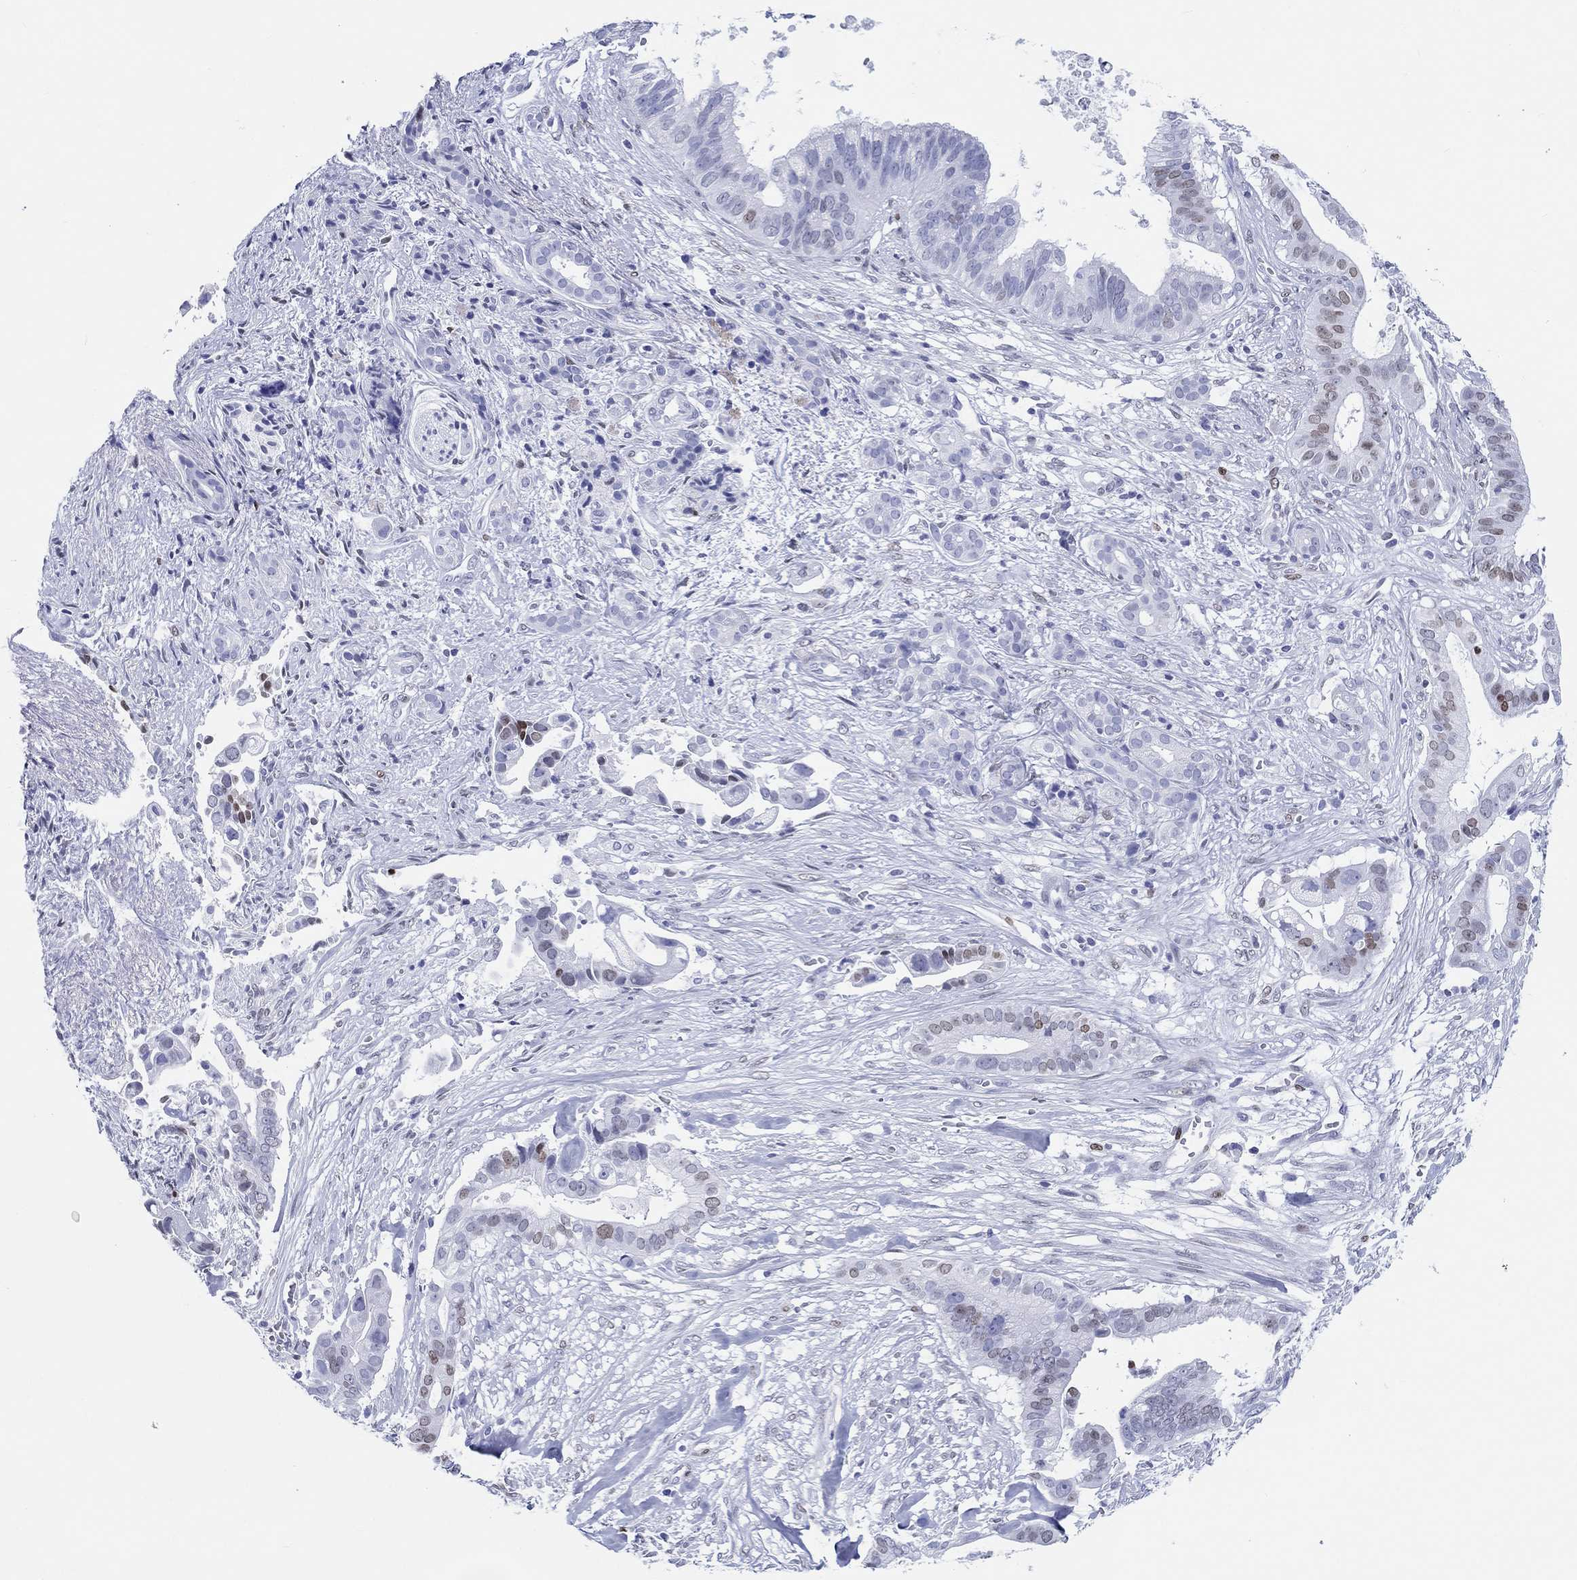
{"staining": {"intensity": "weak", "quantity": "25%-75%", "location": "nuclear"}, "tissue": "pancreatic cancer", "cell_type": "Tumor cells", "image_type": "cancer", "snomed": [{"axis": "morphology", "description": "Adenocarcinoma, NOS"}, {"axis": "topography", "description": "Pancreas"}], "caption": "A brown stain highlights weak nuclear staining of a protein in pancreatic cancer (adenocarcinoma) tumor cells.", "gene": "H1-1", "patient": {"sex": "male", "age": 61}}